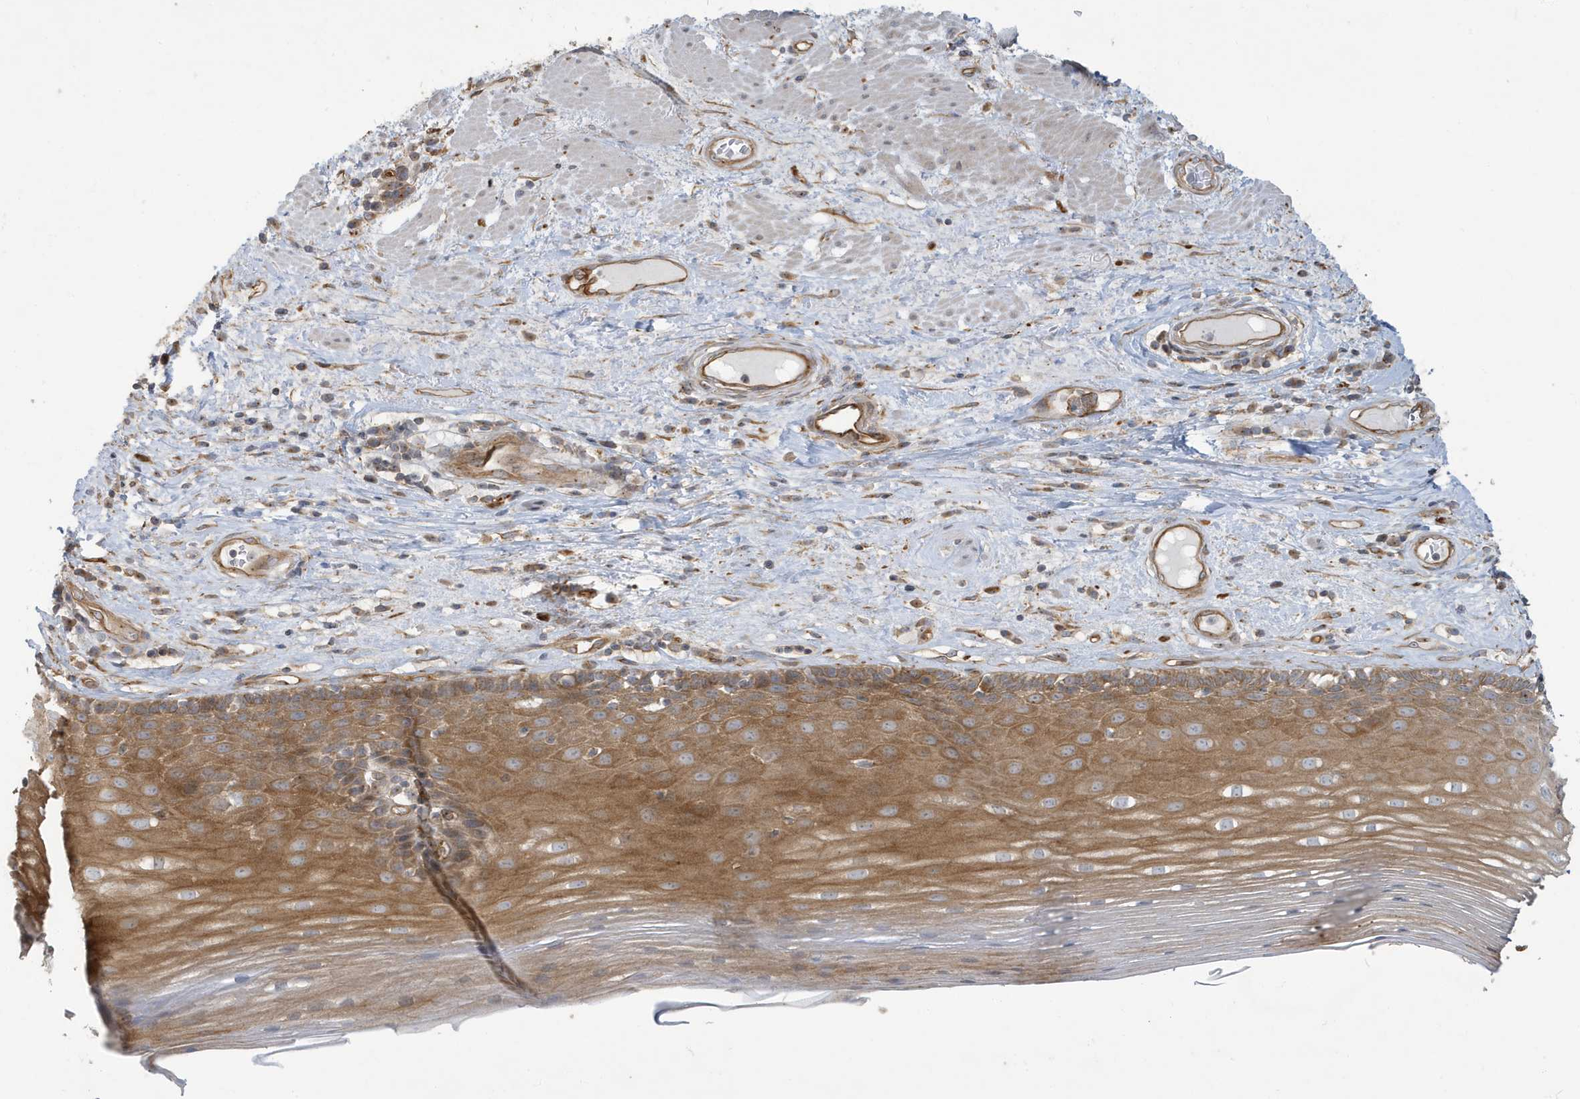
{"staining": {"intensity": "moderate", "quantity": ">75%", "location": "cytoplasmic/membranous"}, "tissue": "esophagus", "cell_type": "Squamous epithelial cells", "image_type": "normal", "snomed": [{"axis": "morphology", "description": "Normal tissue, NOS"}, {"axis": "topography", "description": "Esophagus"}], "caption": "Benign esophagus demonstrates moderate cytoplasmic/membranous staining in about >75% of squamous epithelial cells.", "gene": "ATP23", "patient": {"sex": "male", "age": 62}}